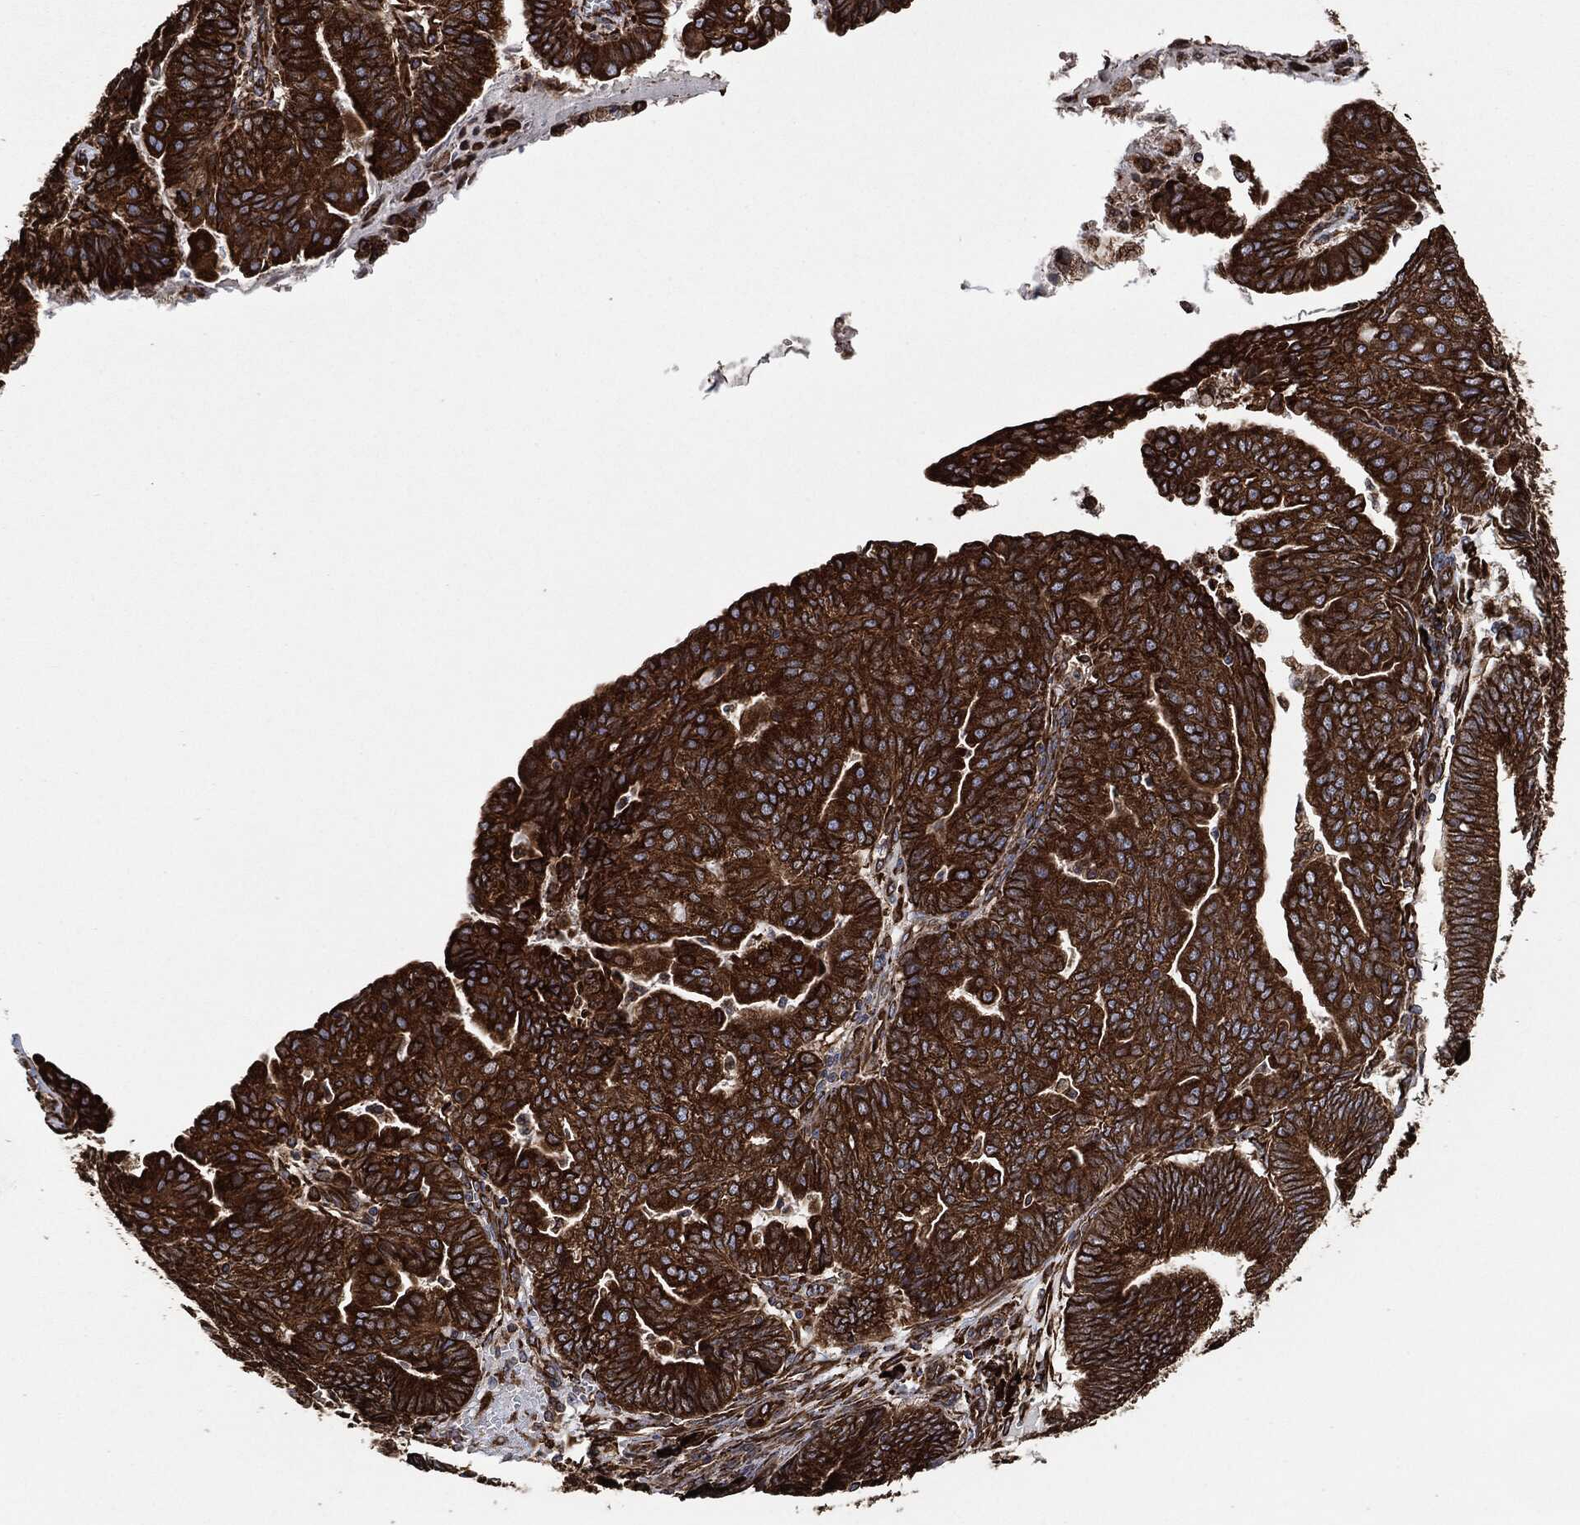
{"staining": {"intensity": "strong", "quantity": ">75%", "location": "cytoplasmic/membranous"}, "tissue": "endometrial cancer", "cell_type": "Tumor cells", "image_type": "cancer", "snomed": [{"axis": "morphology", "description": "Adenocarcinoma, NOS"}, {"axis": "topography", "description": "Endometrium"}], "caption": "An immunohistochemistry (IHC) histopathology image of tumor tissue is shown. Protein staining in brown highlights strong cytoplasmic/membranous positivity in adenocarcinoma (endometrial) within tumor cells.", "gene": "AMFR", "patient": {"sex": "female", "age": 82}}